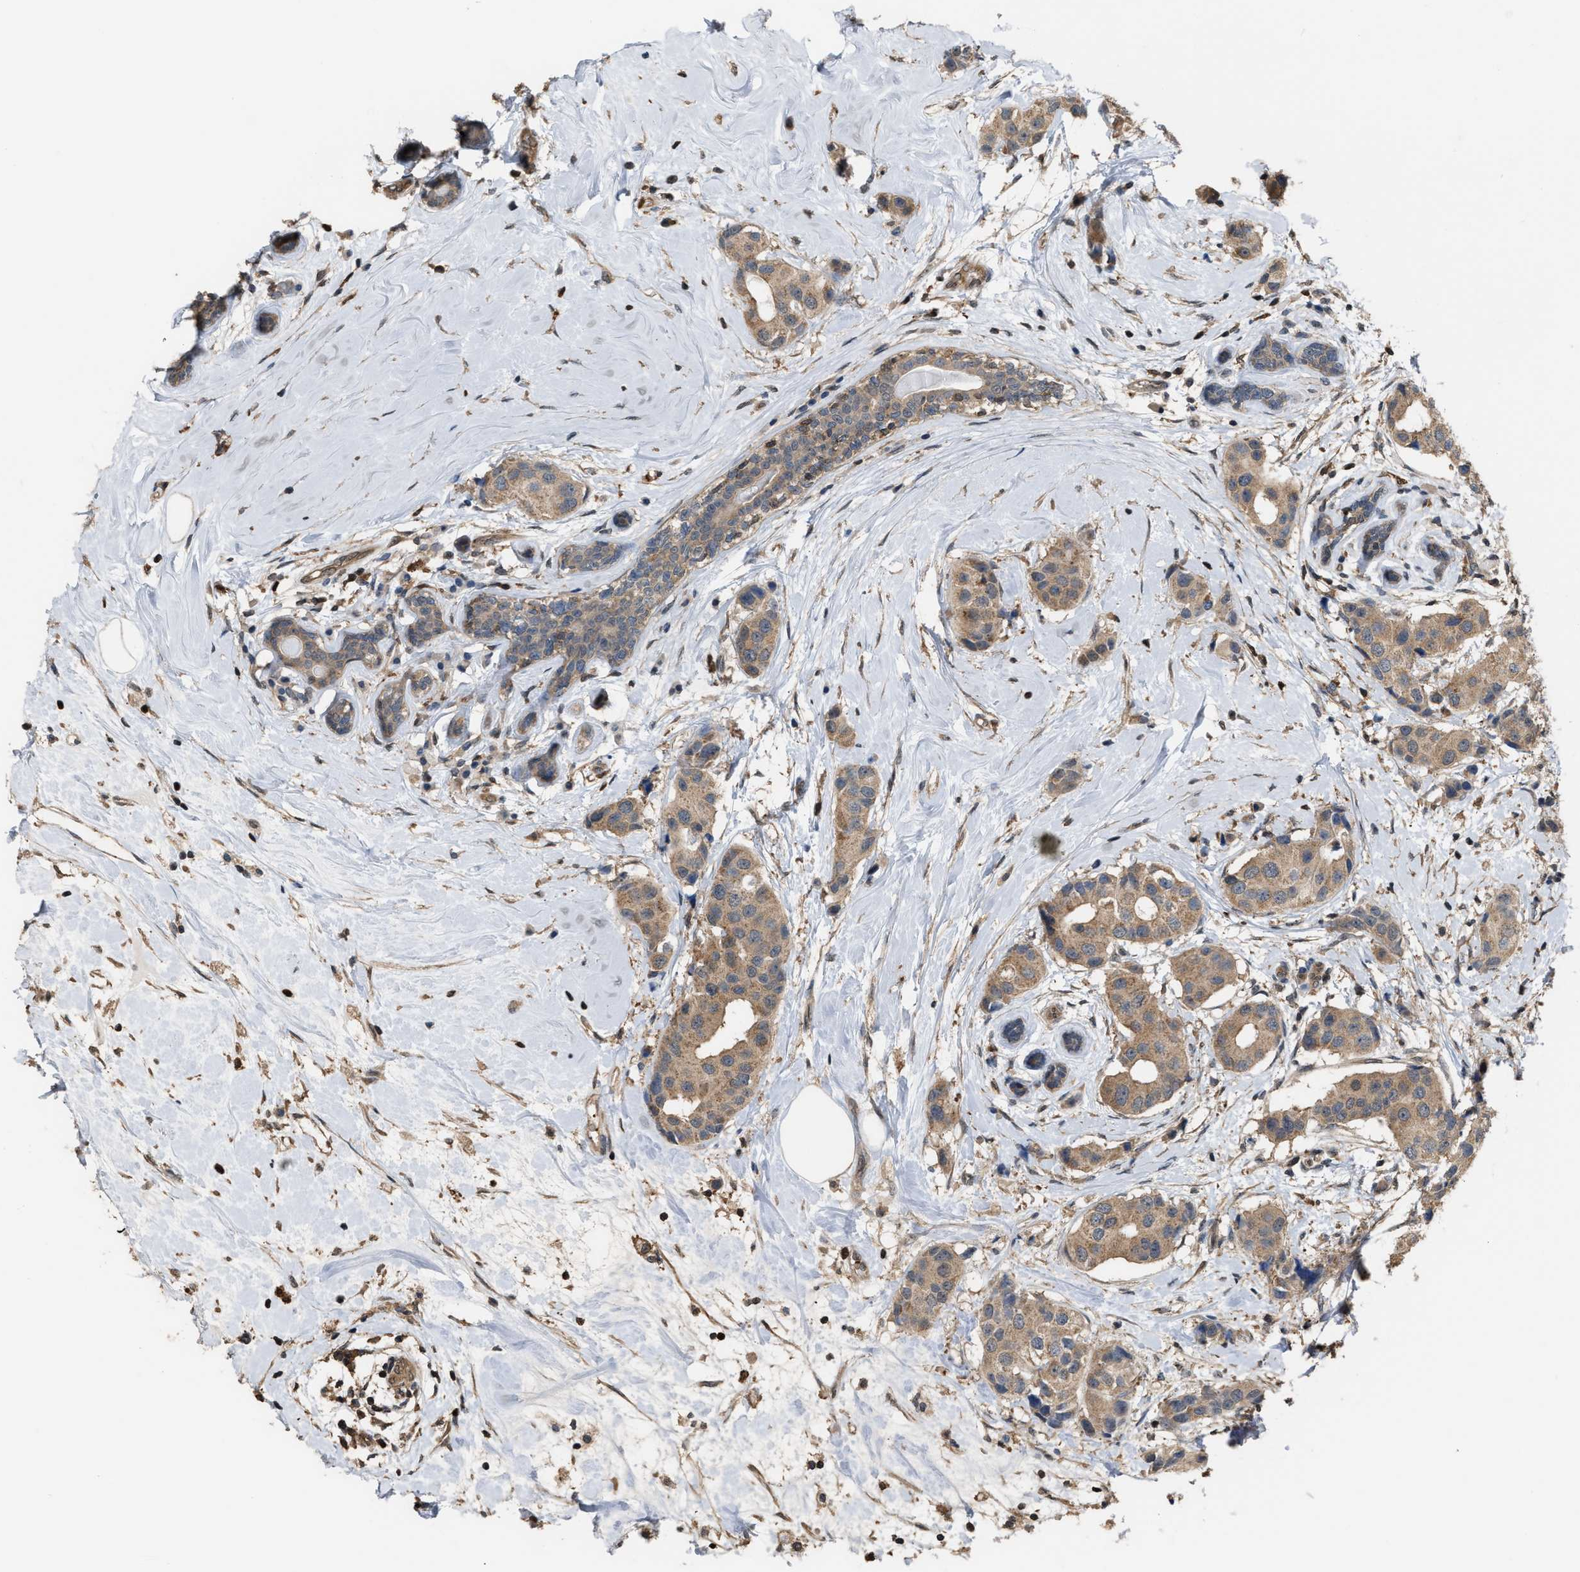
{"staining": {"intensity": "moderate", "quantity": ">75%", "location": "cytoplasmic/membranous"}, "tissue": "breast cancer", "cell_type": "Tumor cells", "image_type": "cancer", "snomed": [{"axis": "morphology", "description": "Normal tissue, NOS"}, {"axis": "morphology", "description": "Duct carcinoma"}, {"axis": "topography", "description": "Breast"}], "caption": "Immunohistochemistry of human breast cancer demonstrates medium levels of moderate cytoplasmic/membranous positivity in about >75% of tumor cells.", "gene": "MTPN", "patient": {"sex": "female", "age": 39}}